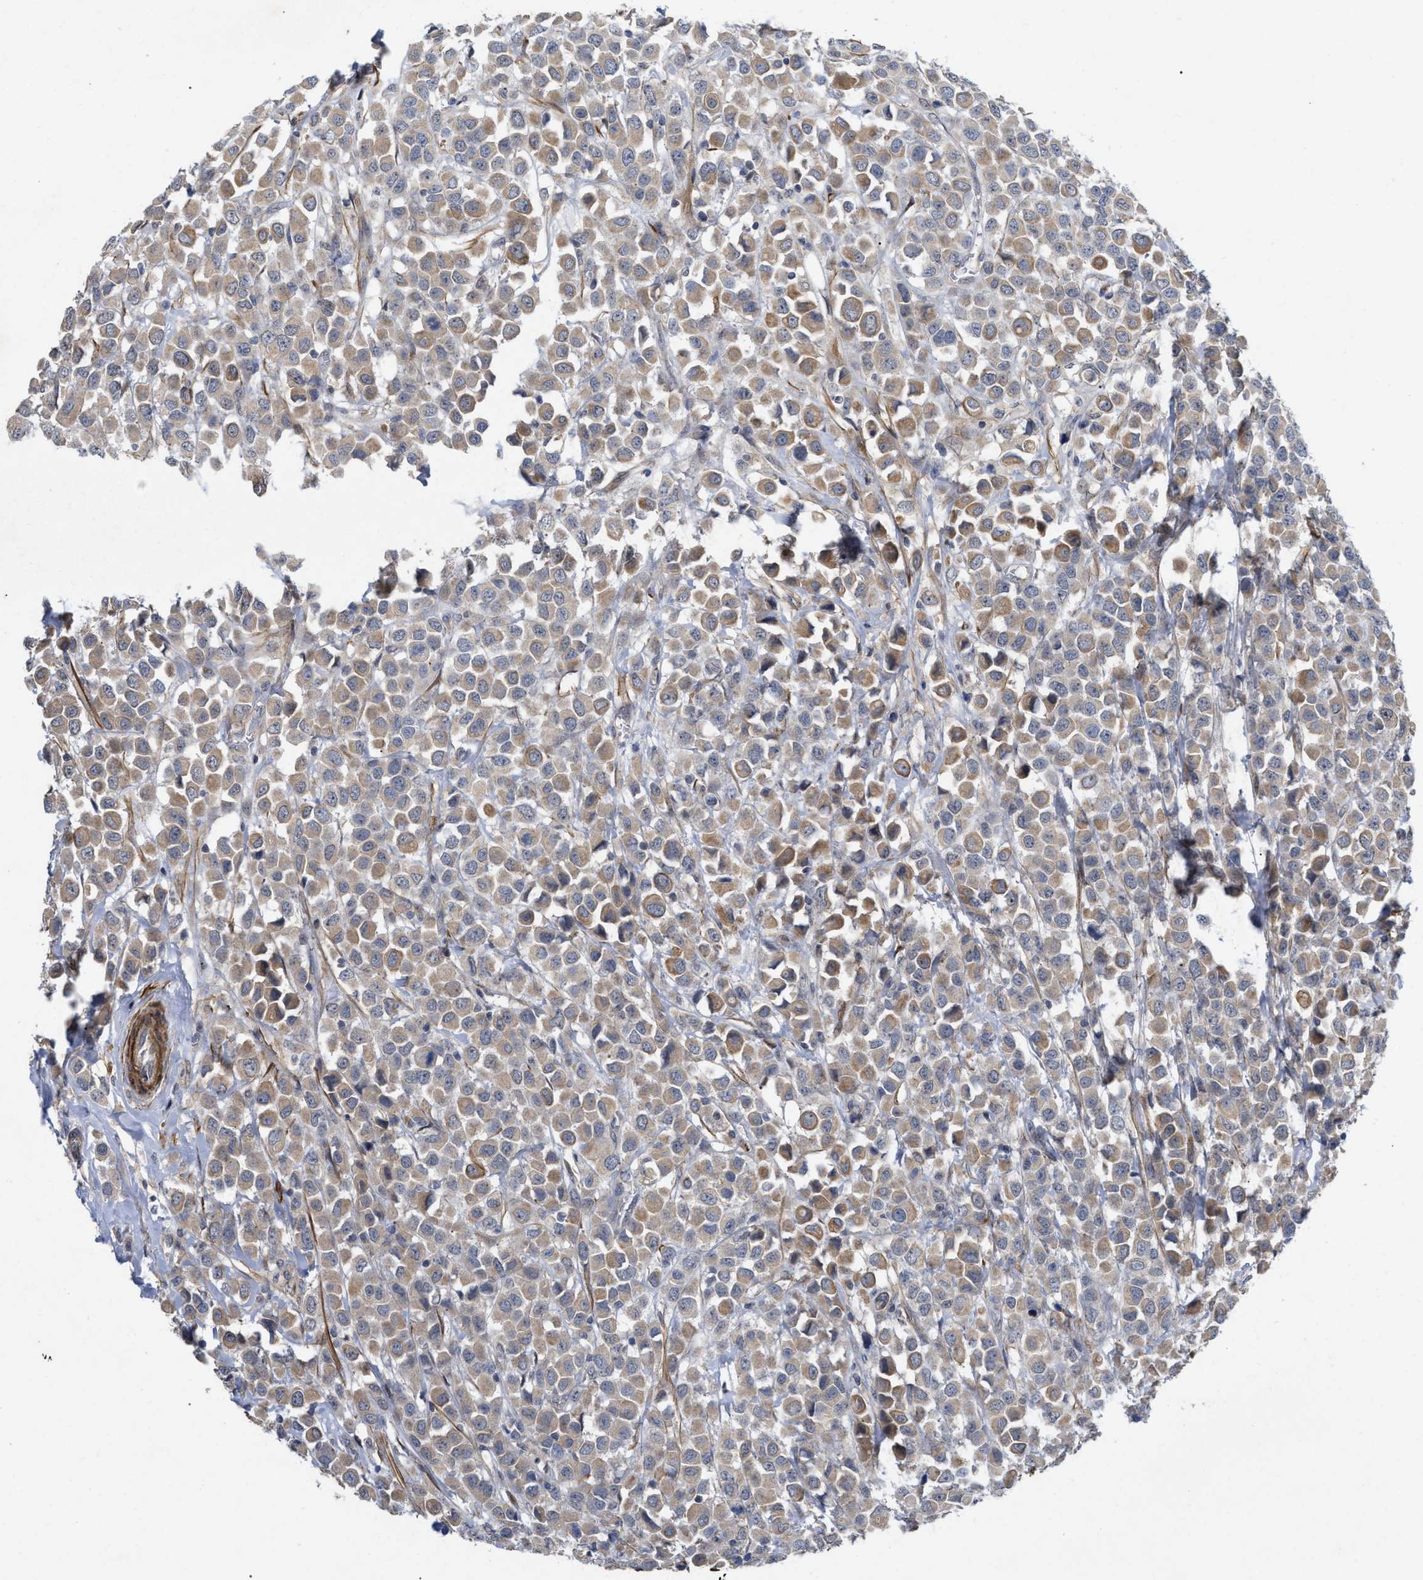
{"staining": {"intensity": "weak", "quantity": ">75%", "location": "cytoplasmic/membranous"}, "tissue": "breast cancer", "cell_type": "Tumor cells", "image_type": "cancer", "snomed": [{"axis": "morphology", "description": "Duct carcinoma"}, {"axis": "topography", "description": "Breast"}], "caption": "This image shows immunohistochemistry (IHC) staining of breast cancer (intraductal carcinoma), with low weak cytoplasmic/membranous positivity in approximately >75% of tumor cells.", "gene": "ST6GALNAC6", "patient": {"sex": "female", "age": 61}}